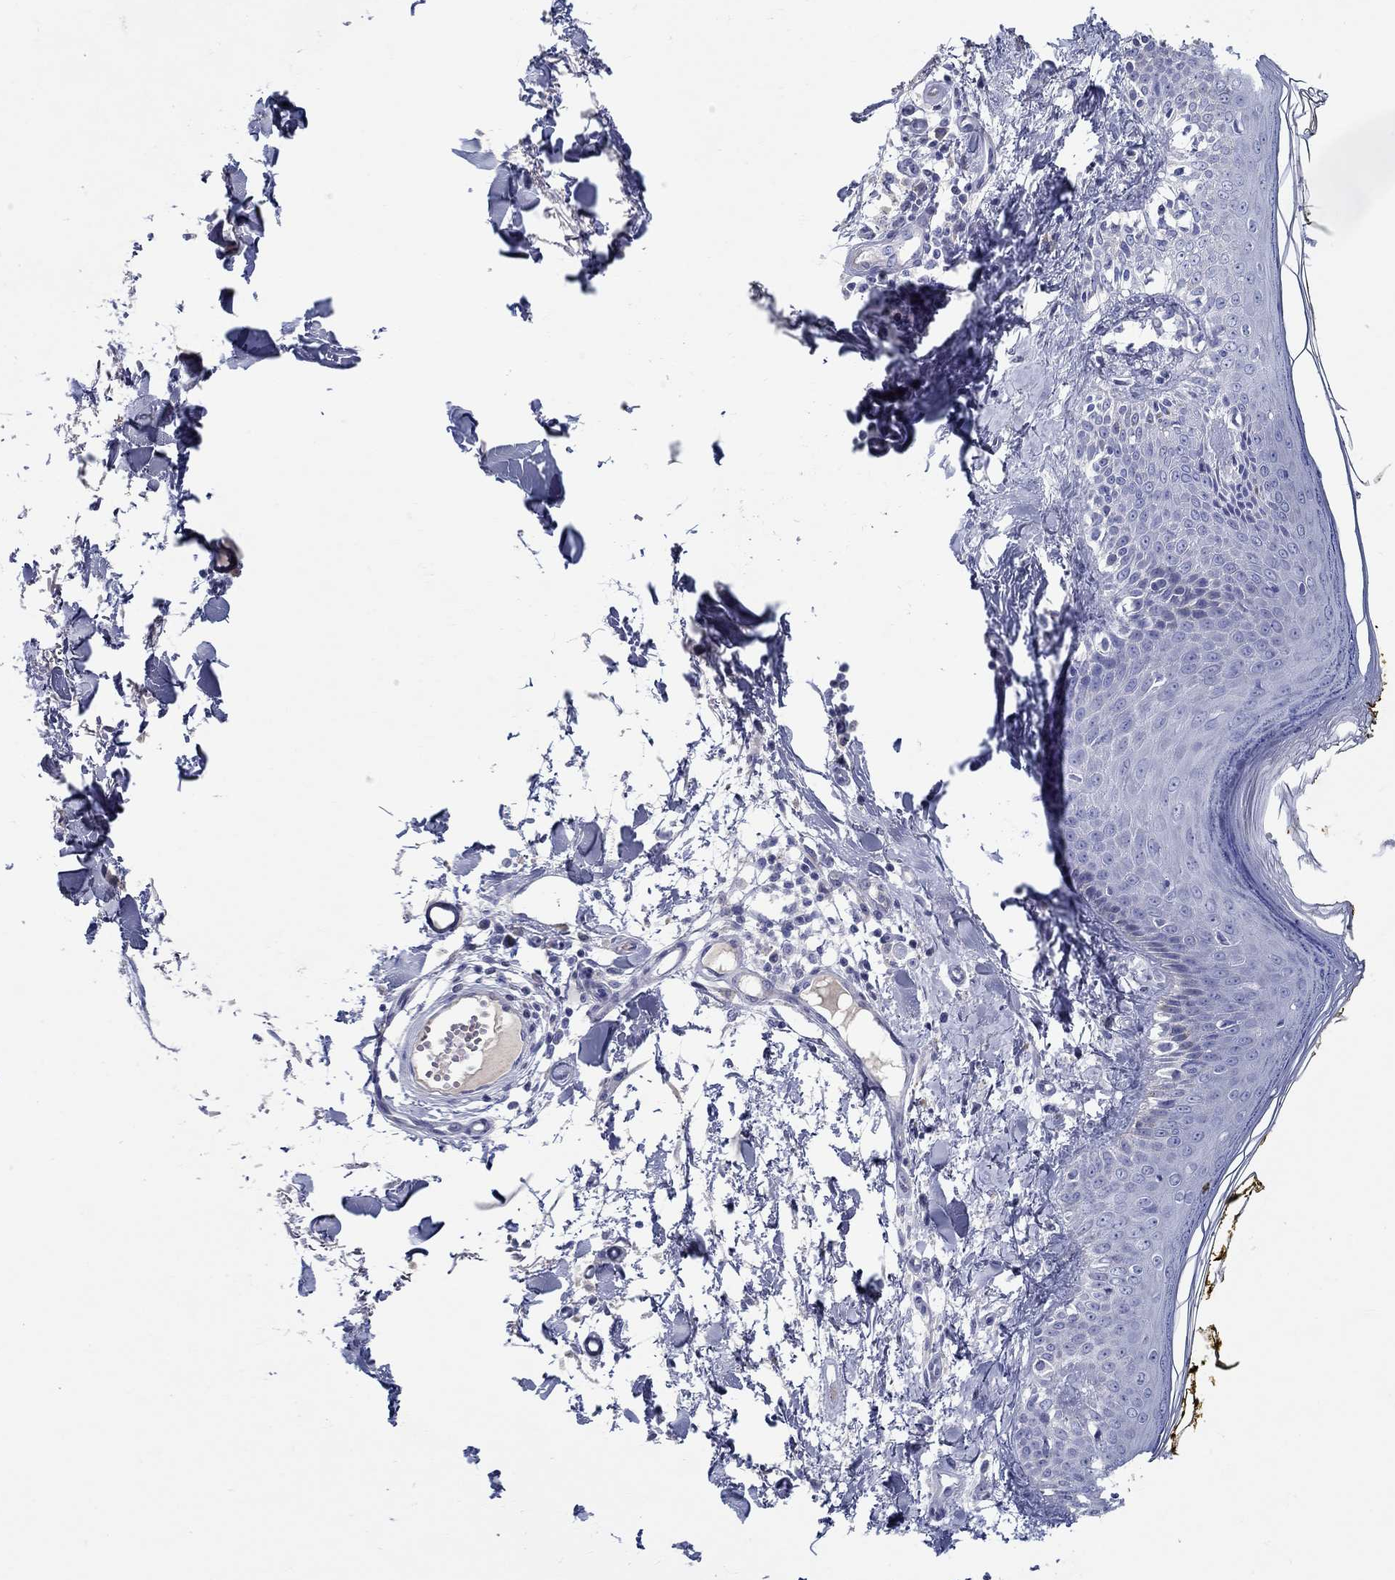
{"staining": {"intensity": "negative", "quantity": "none", "location": "none"}, "tissue": "skin", "cell_type": "Fibroblasts", "image_type": "normal", "snomed": [{"axis": "morphology", "description": "Normal tissue, NOS"}, {"axis": "topography", "description": "Skin"}], "caption": "Fibroblasts show no significant protein expression in normal skin.", "gene": "CRYGA", "patient": {"sex": "male", "age": 76}}